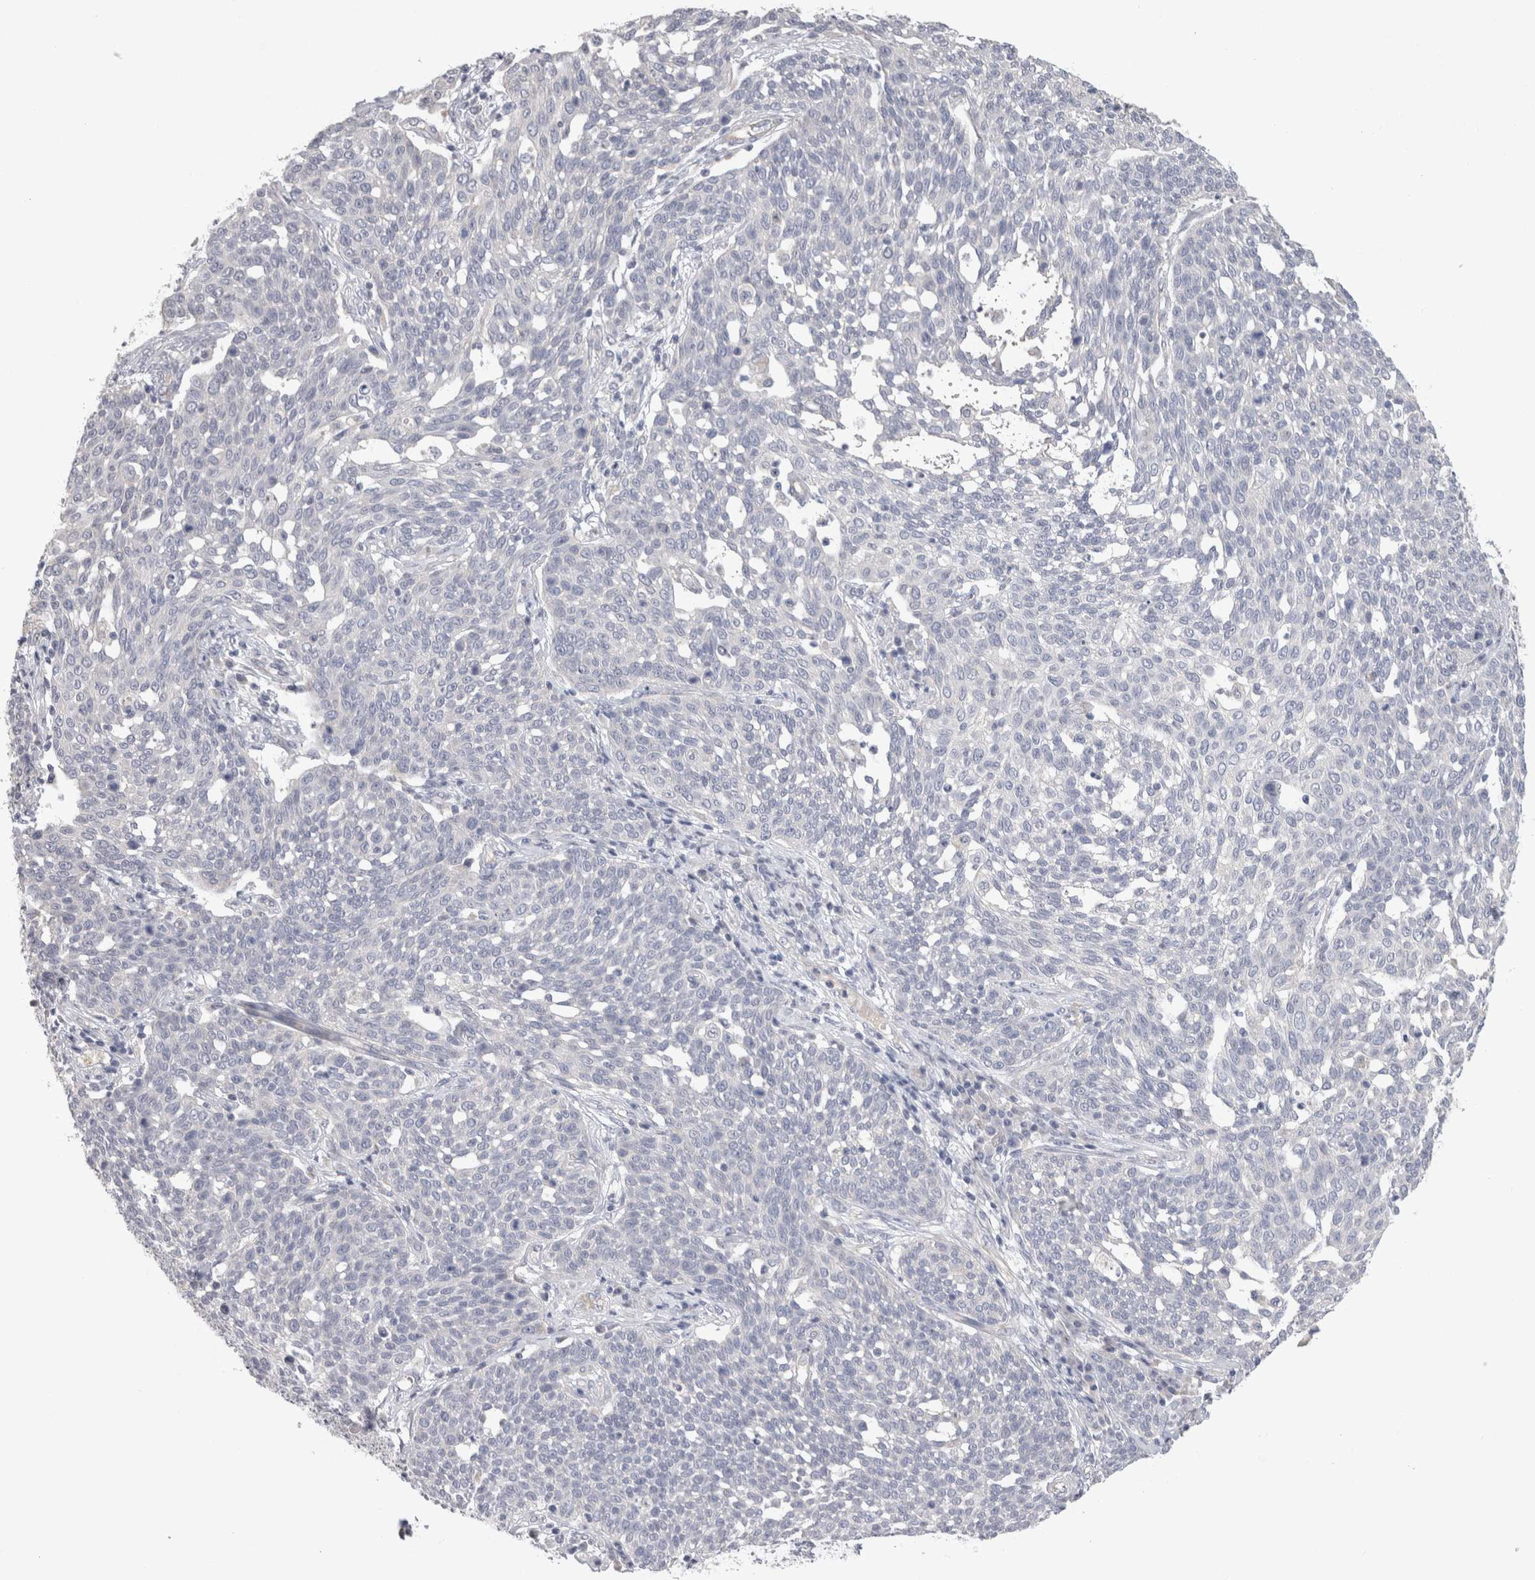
{"staining": {"intensity": "negative", "quantity": "none", "location": "none"}, "tissue": "cervical cancer", "cell_type": "Tumor cells", "image_type": "cancer", "snomed": [{"axis": "morphology", "description": "Squamous cell carcinoma, NOS"}, {"axis": "topography", "description": "Cervix"}], "caption": "Immunohistochemistry photomicrograph of human cervical cancer (squamous cell carcinoma) stained for a protein (brown), which reveals no expression in tumor cells.", "gene": "AFP", "patient": {"sex": "female", "age": 34}}